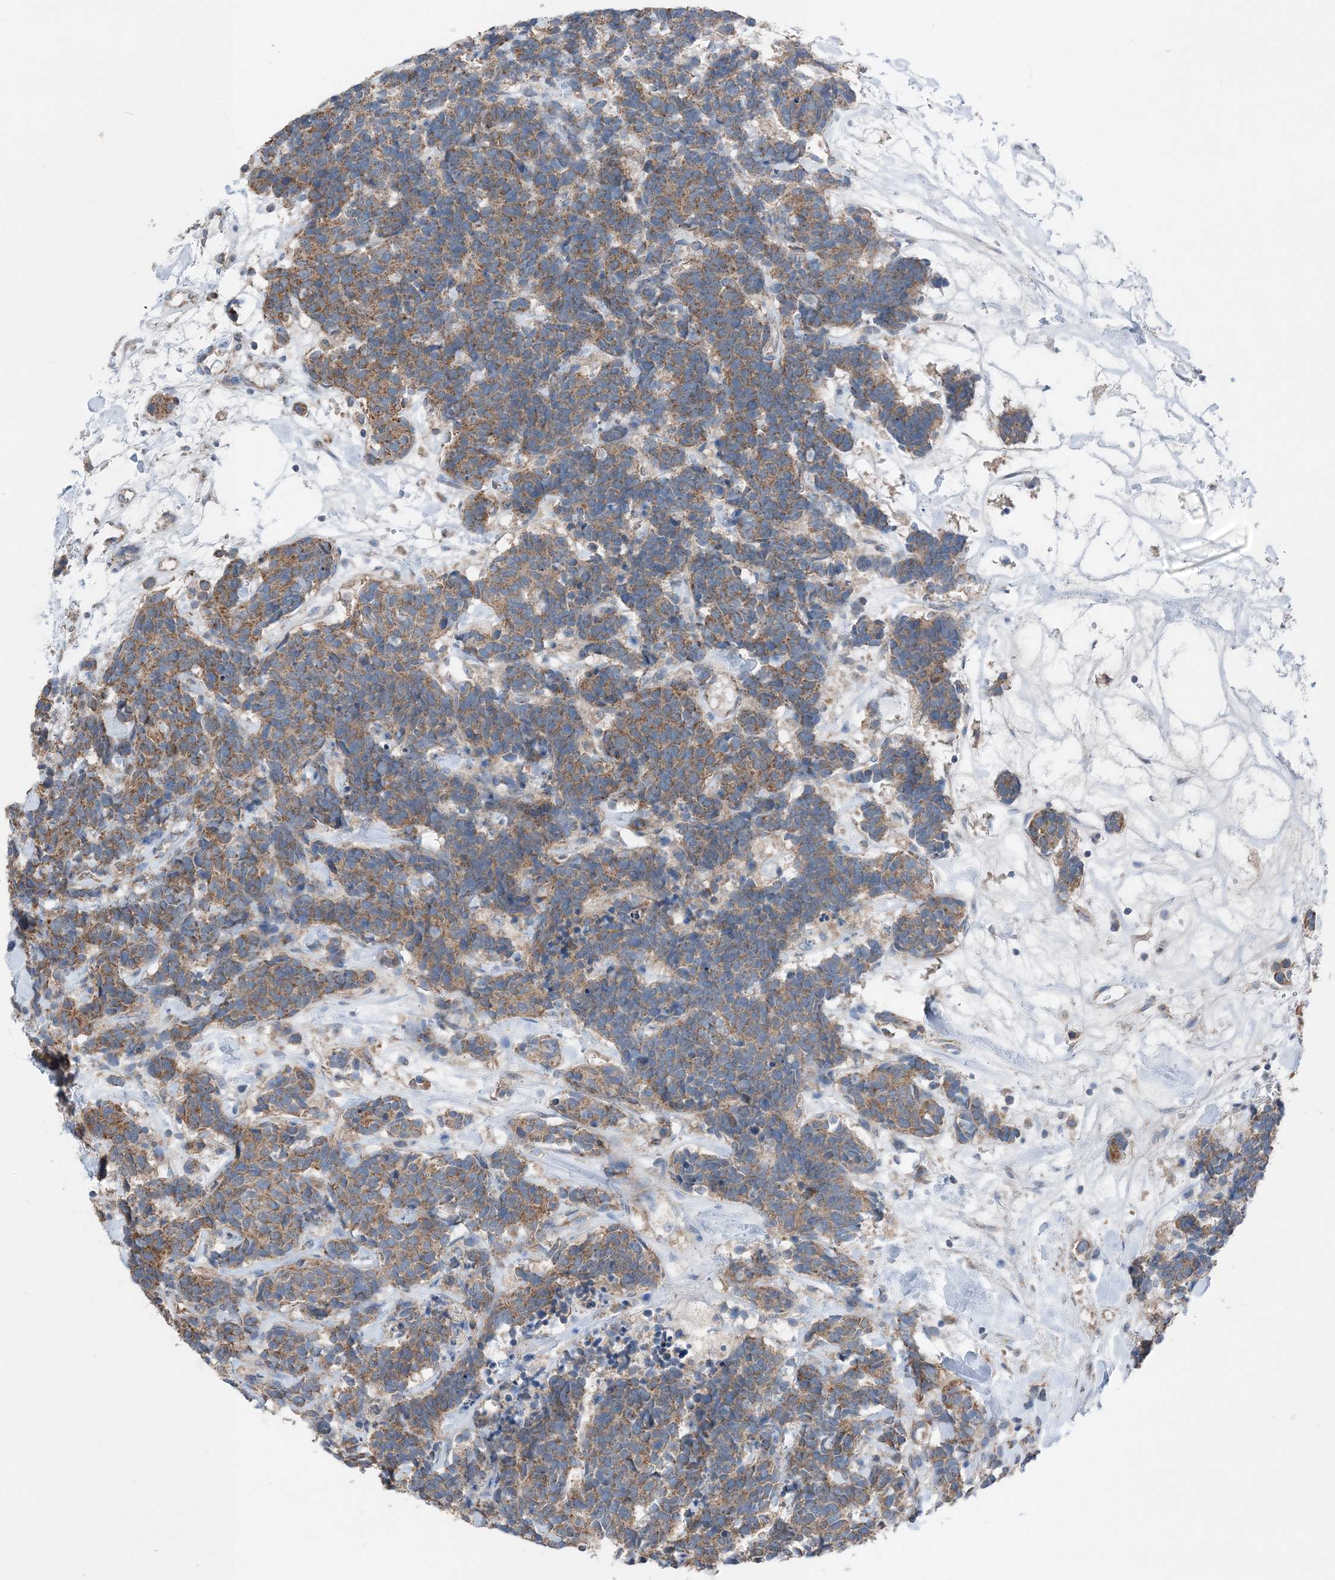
{"staining": {"intensity": "moderate", "quantity": ">75%", "location": "cytoplasmic/membranous"}, "tissue": "carcinoid", "cell_type": "Tumor cells", "image_type": "cancer", "snomed": [{"axis": "morphology", "description": "Carcinoma, NOS"}, {"axis": "morphology", "description": "Carcinoid, malignant, NOS"}, {"axis": "topography", "description": "Urinary bladder"}], "caption": "High-power microscopy captured an immunohistochemistry (IHC) histopathology image of carcinoid, revealing moderate cytoplasmic/membranous positivity in about >75% of tumor cells.", "gene": "DHX30", "patient": {"sex": "male", "age": 57}}